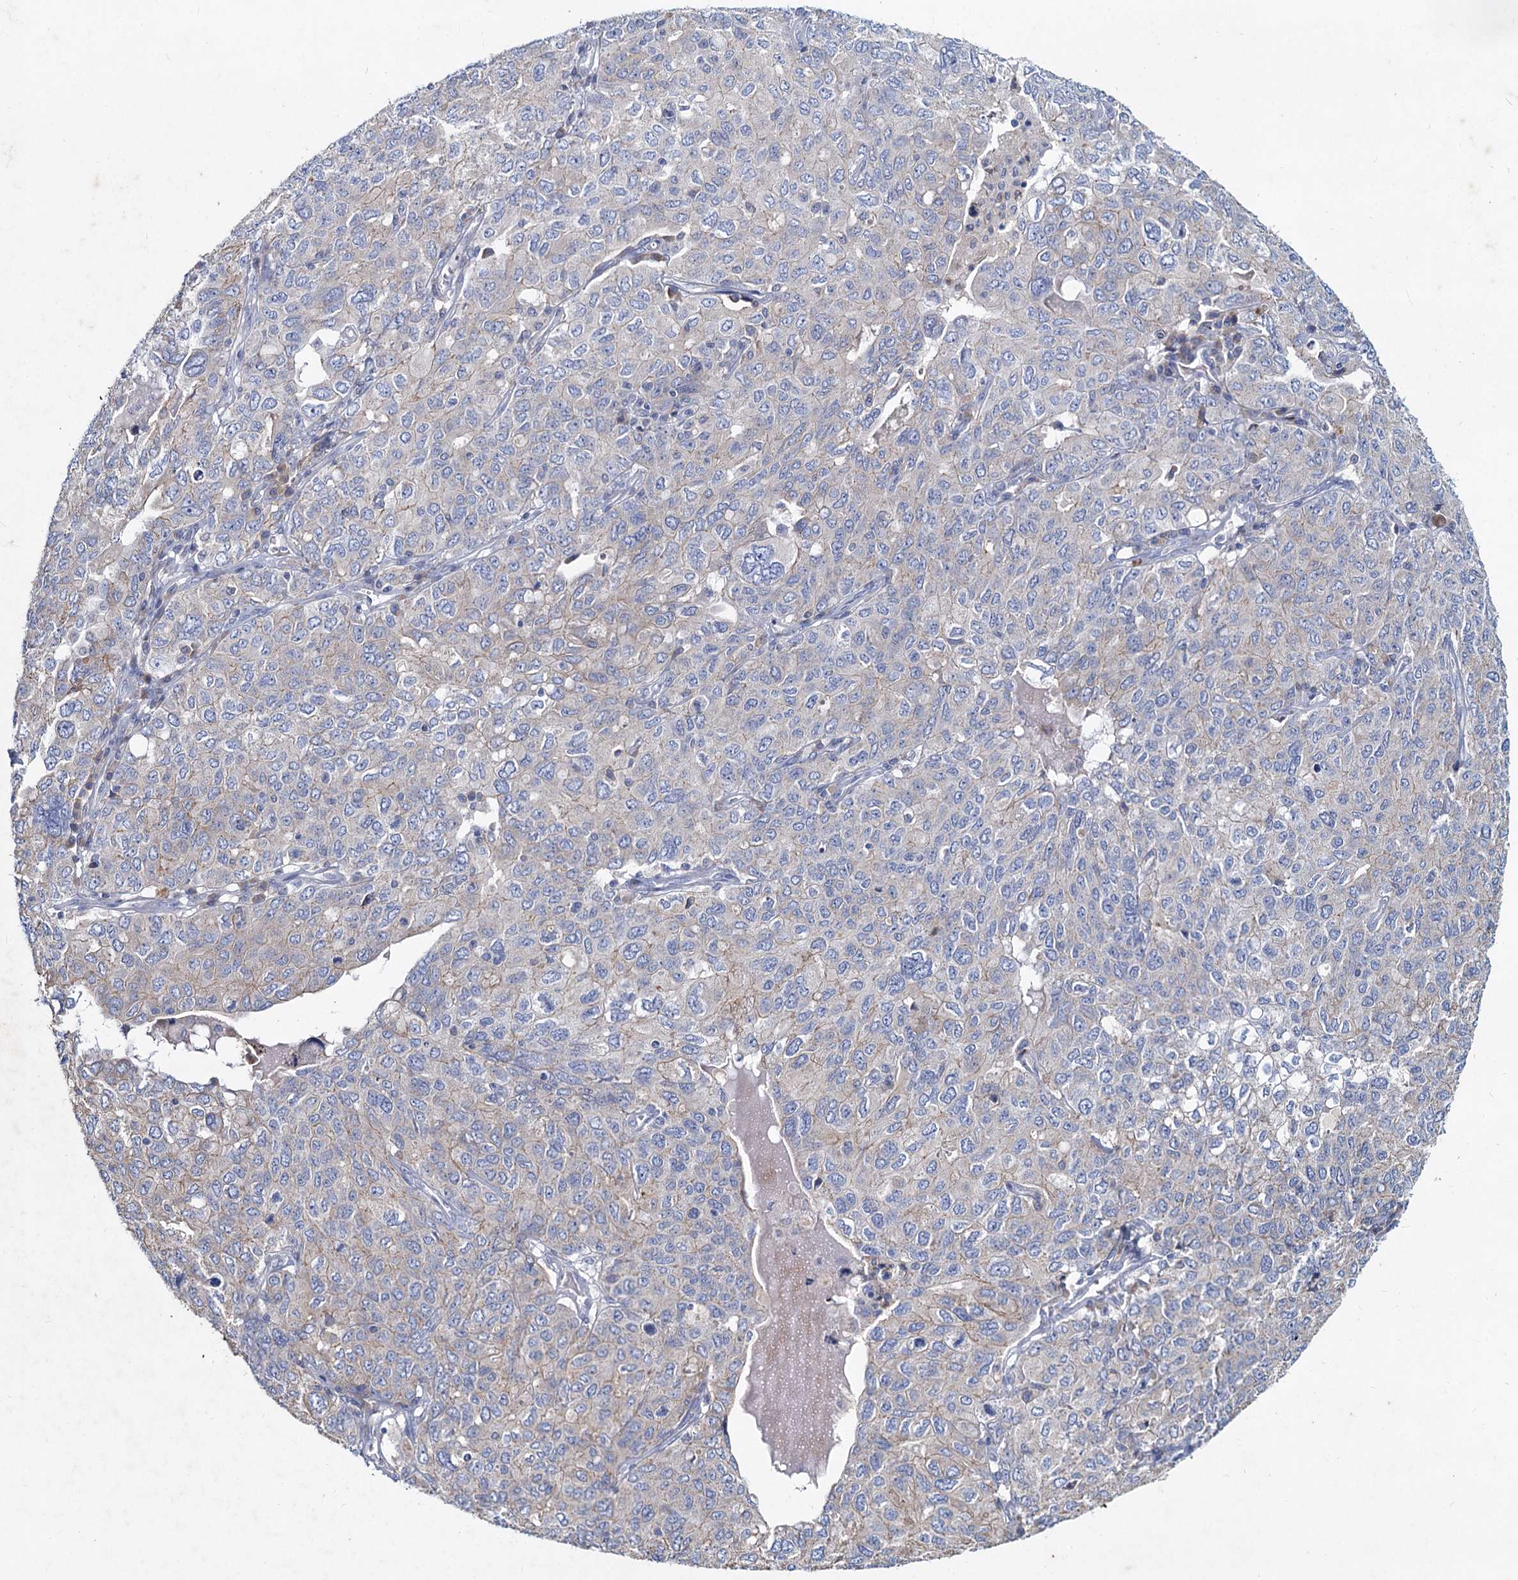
{"staining": {"intensity": "negative", "quantity": "none", "location": "none"}, "tissue": "ovarian cancer", "cell_type": "Tumor cells", "image_type": "cancer", "snomed": [{"axis": "morphology", "description": "Carcinoma, endometroid"}, {"axis": "topography", "description": "Ovary"}], "caption": "The histopathology image displays no staining of tumor cells in ovarian endometroid carcinoma.", "gene": "TMX2", "patient": {"sex": "female", "age": 62}}